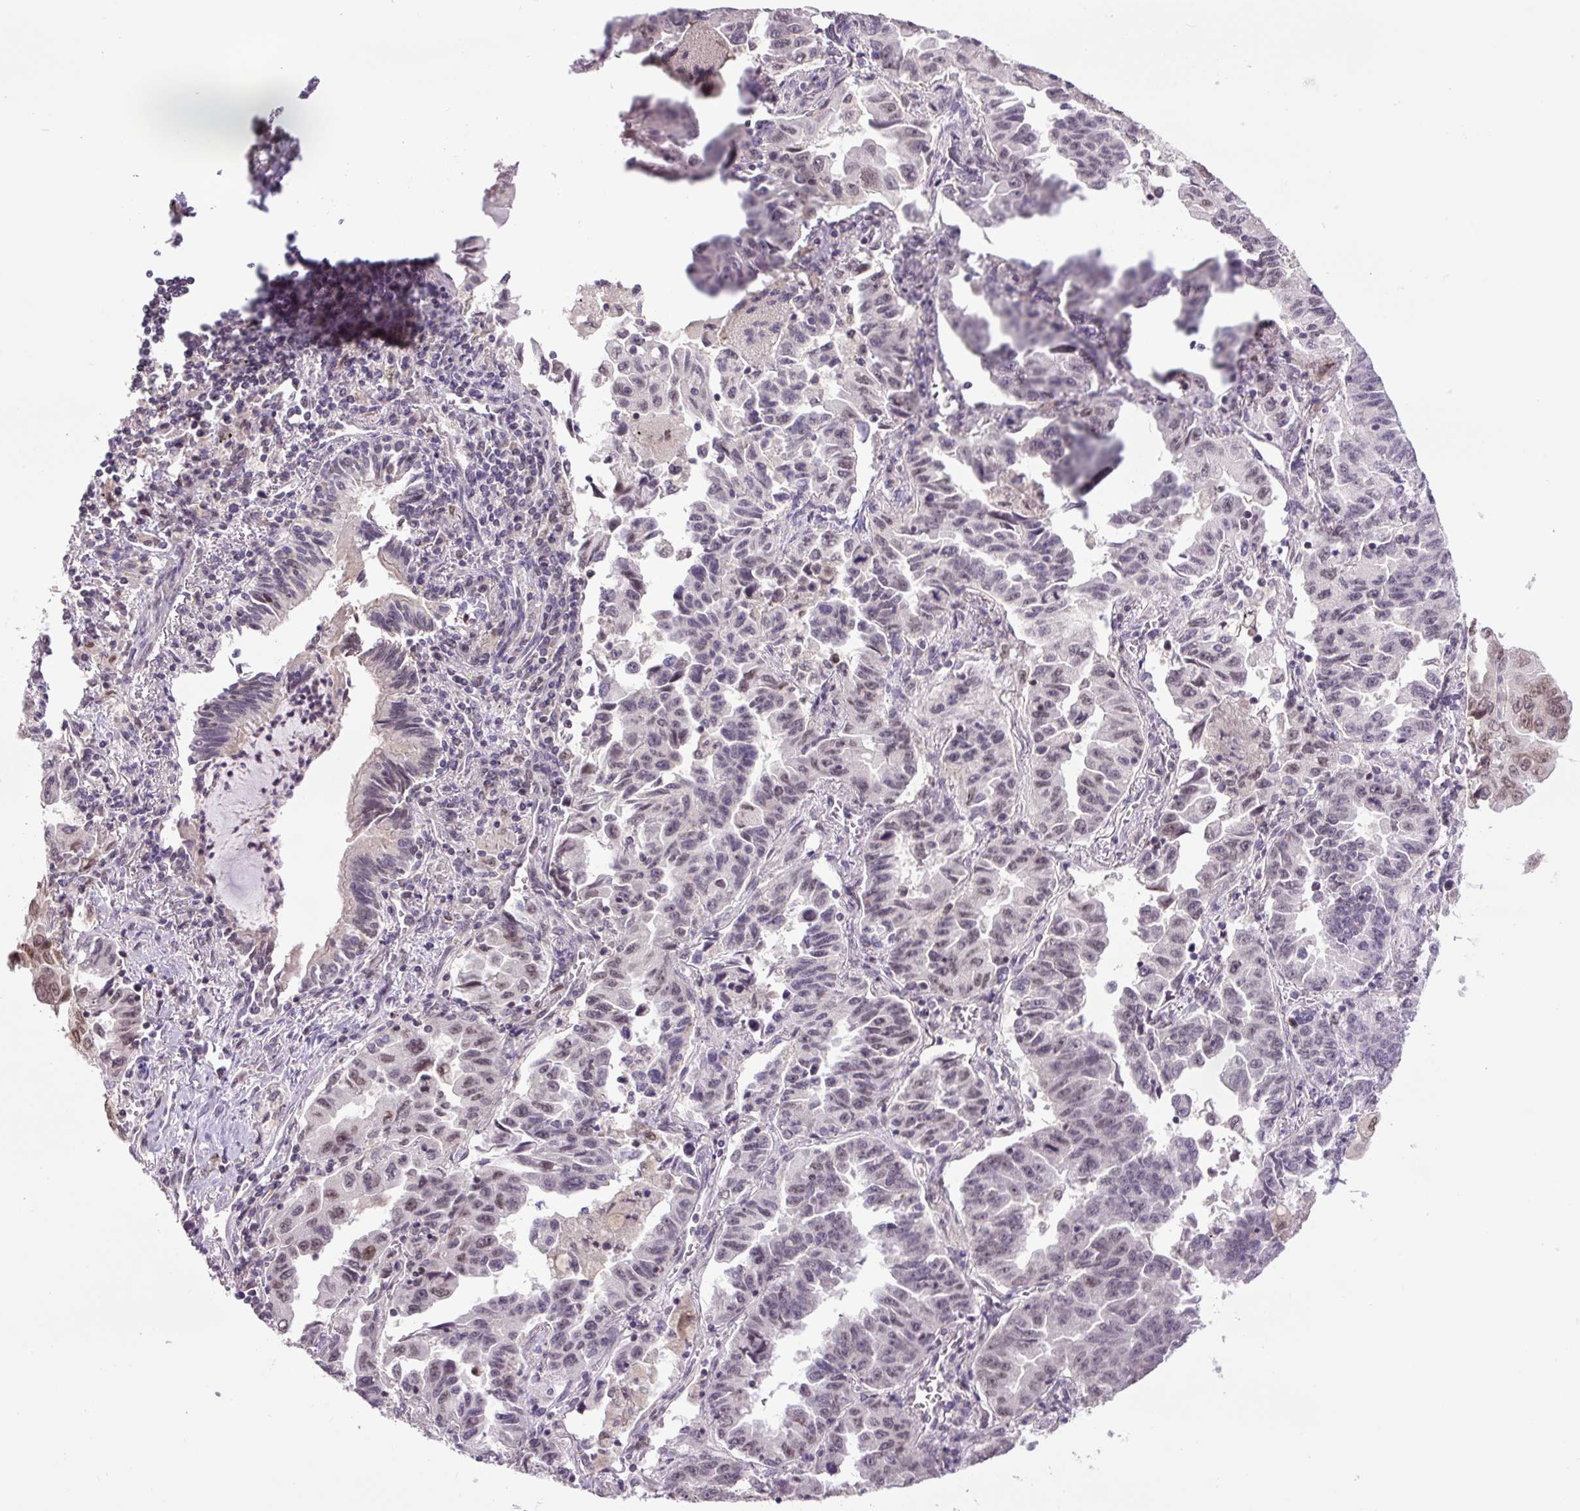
{"staining": {"intensity": "weak", "quantity": ">75%", "location": "nuclear"}, "tissue": "lung cancer", "cell_type": "Tumor cells", "image_type": "cancer", "snomed": [{"axis": "morphology", "description": "Adenocarcinoma, NOS"}, {"axis": "topography", "description": "Lung"}], "caption": "Tumor cells show weak nuclear positivity in approximately >75% of cells in adenocarcinoma (lung).", "gene": "KPNA1", "patient": {"sex": "female", "age": 51}}